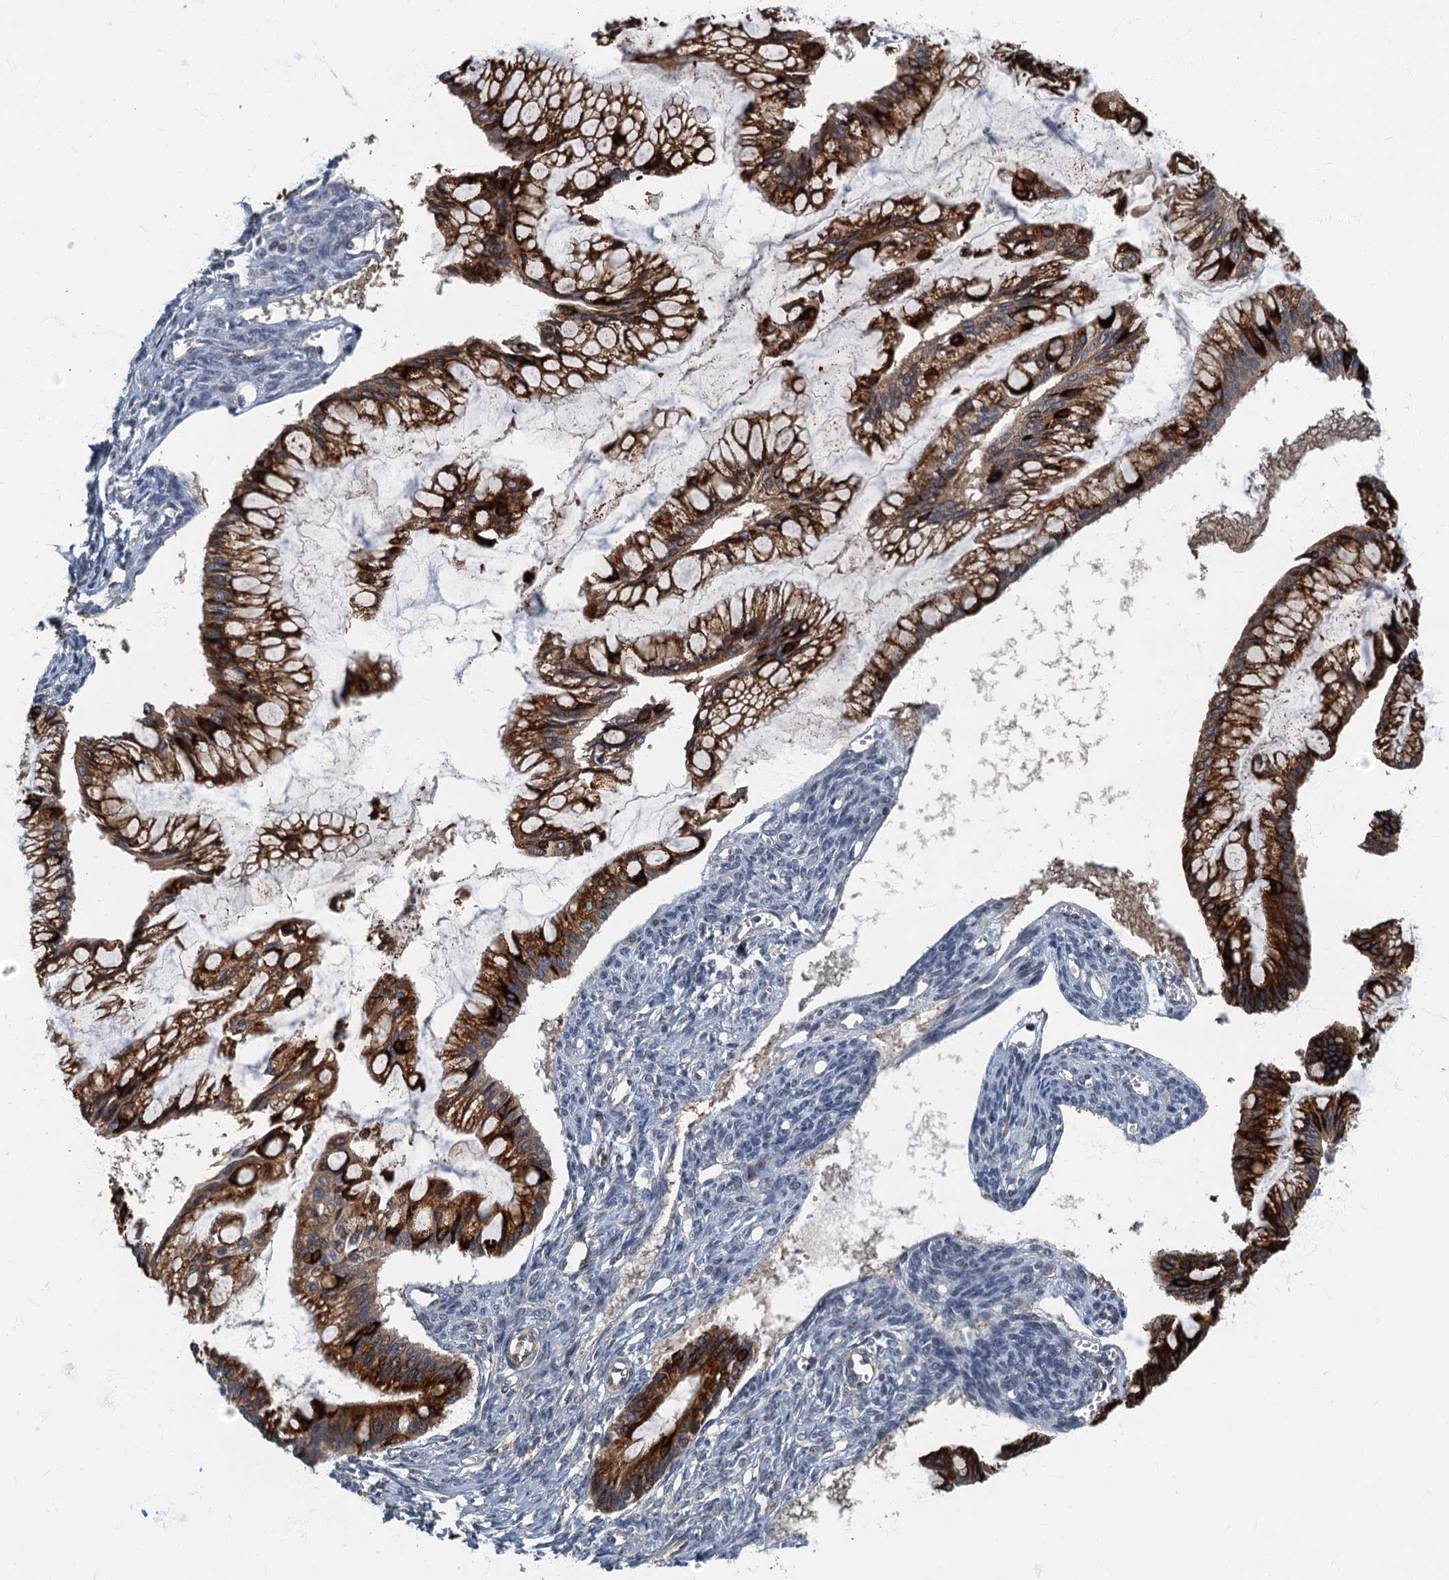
{"staining": {"intensity": "strong", "quantity": ">75%", "location": "cytoplasmic/membranous"}, "tissue": "ovarian cancer", "cell_type": "Tumor cells", "image_type": "cancer", "snomed": [{"axis": "morphology", "description": "Cystadenocarcinoma, mucinous, NOS"}, {"axis": "topography", "description": "Ovary"}], "caption": "Immunohistochemistry of ovarian cancer exhibits high levels of strong cytoplasmic/membranous positivity in about >75% of tumor cells.", "gene": "CKAP2L", "patient": {"sex": "female", "age": 73}}